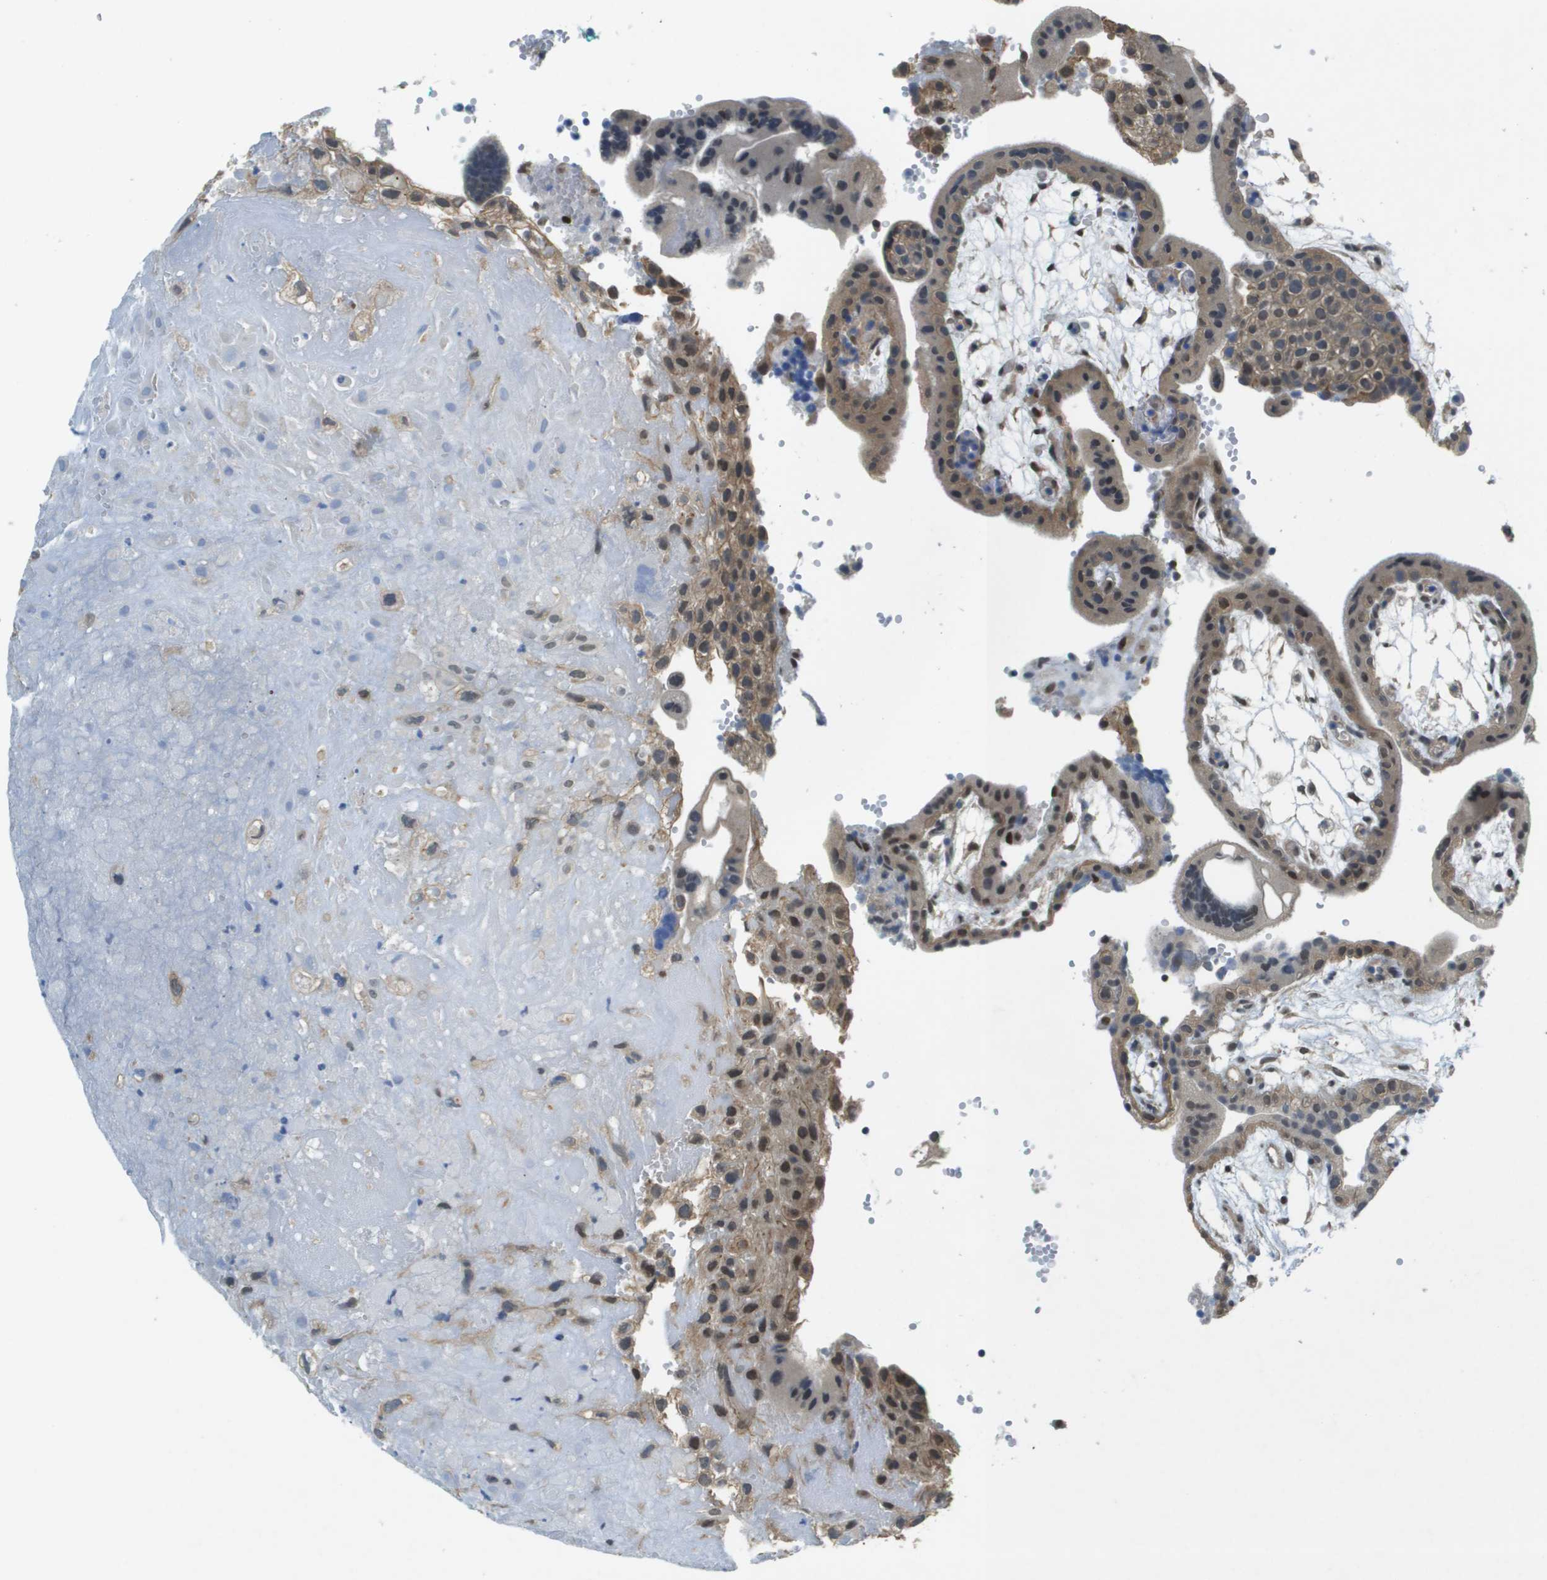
{"staining": {"intensity": "weak", "quantity": "<25%", "location": "cytoplasmic/membranous,nuclear"}, "tissue": "placenta", "cell_type": "Decidual cells", "image_type": "normal", "snomed": [{"axis": "morphology", "description": "Normal tissue, NOS"}, {"axis": "topography", "description": "Placenta"}], "caption": "The photomicrograph exhibits no significant positivity in decidual cells of placenta. Brightfield microscopy of immunohistochemistry (IHC) stained with DAB (brown) and hematoxylin (blue), captured at high magnification.", "gene": "ARID1B", "patient": {"sex": "female", "age": 18}}